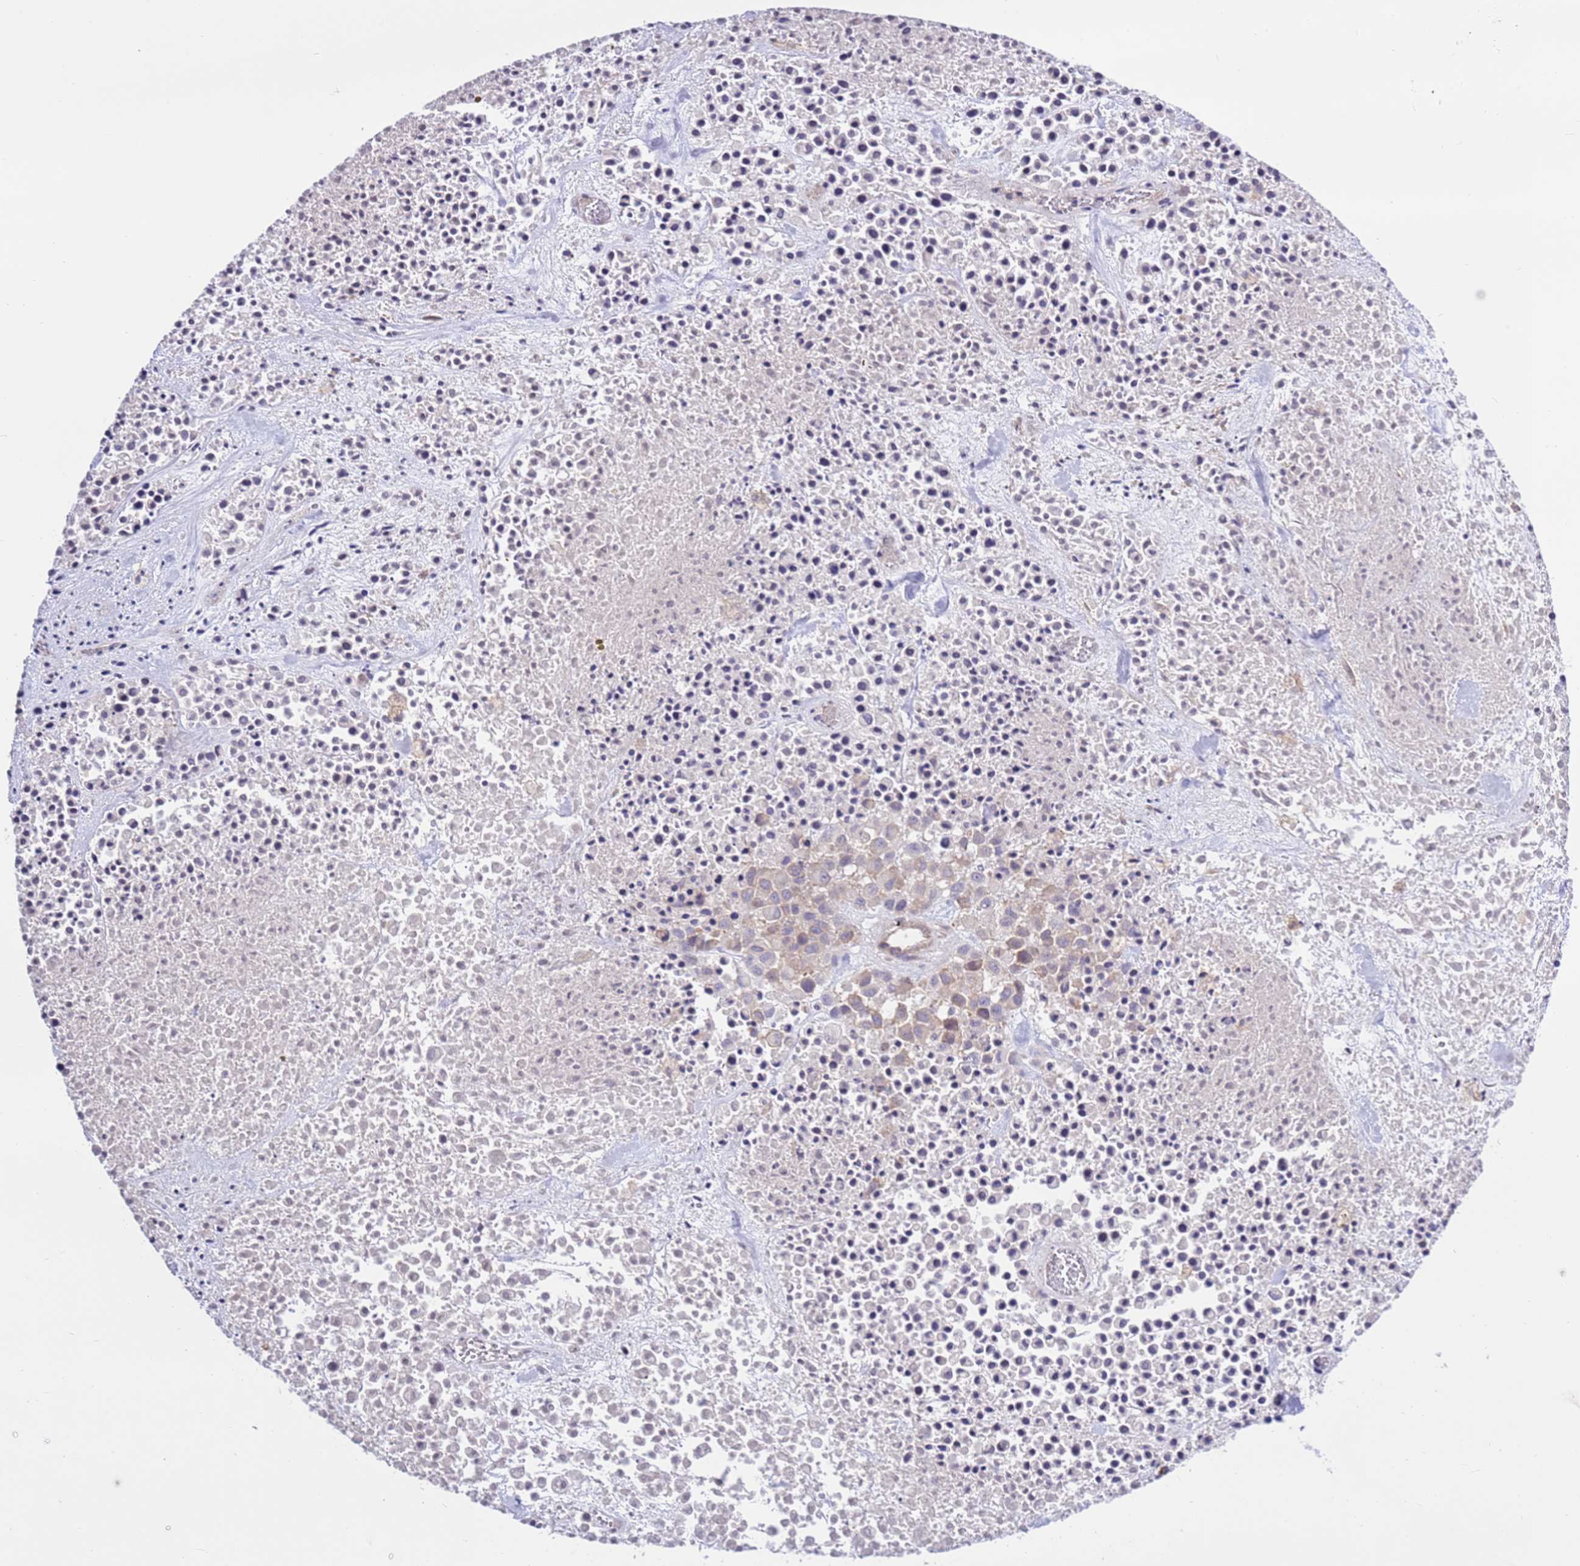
{"staining": {"intensity": "weak", "quantity": "<25%", "location": "cytoplasmic/membranous"}, "tissue": "melanoma", "cell_type": "Tumor cells", "image_type": "cancer", "snomed": [{"axis": "morphology", "description": "Malignant melanoma, Metastatic site"}, {"axis": "topography", "description": "Skin"}], "caption": "Malignant melanoma (metastatic site) stained for a protein using IHC exhibits no staining tumor cells.", "gene": "EVA1B", "patient": {"sex": "female", "age": 81}}